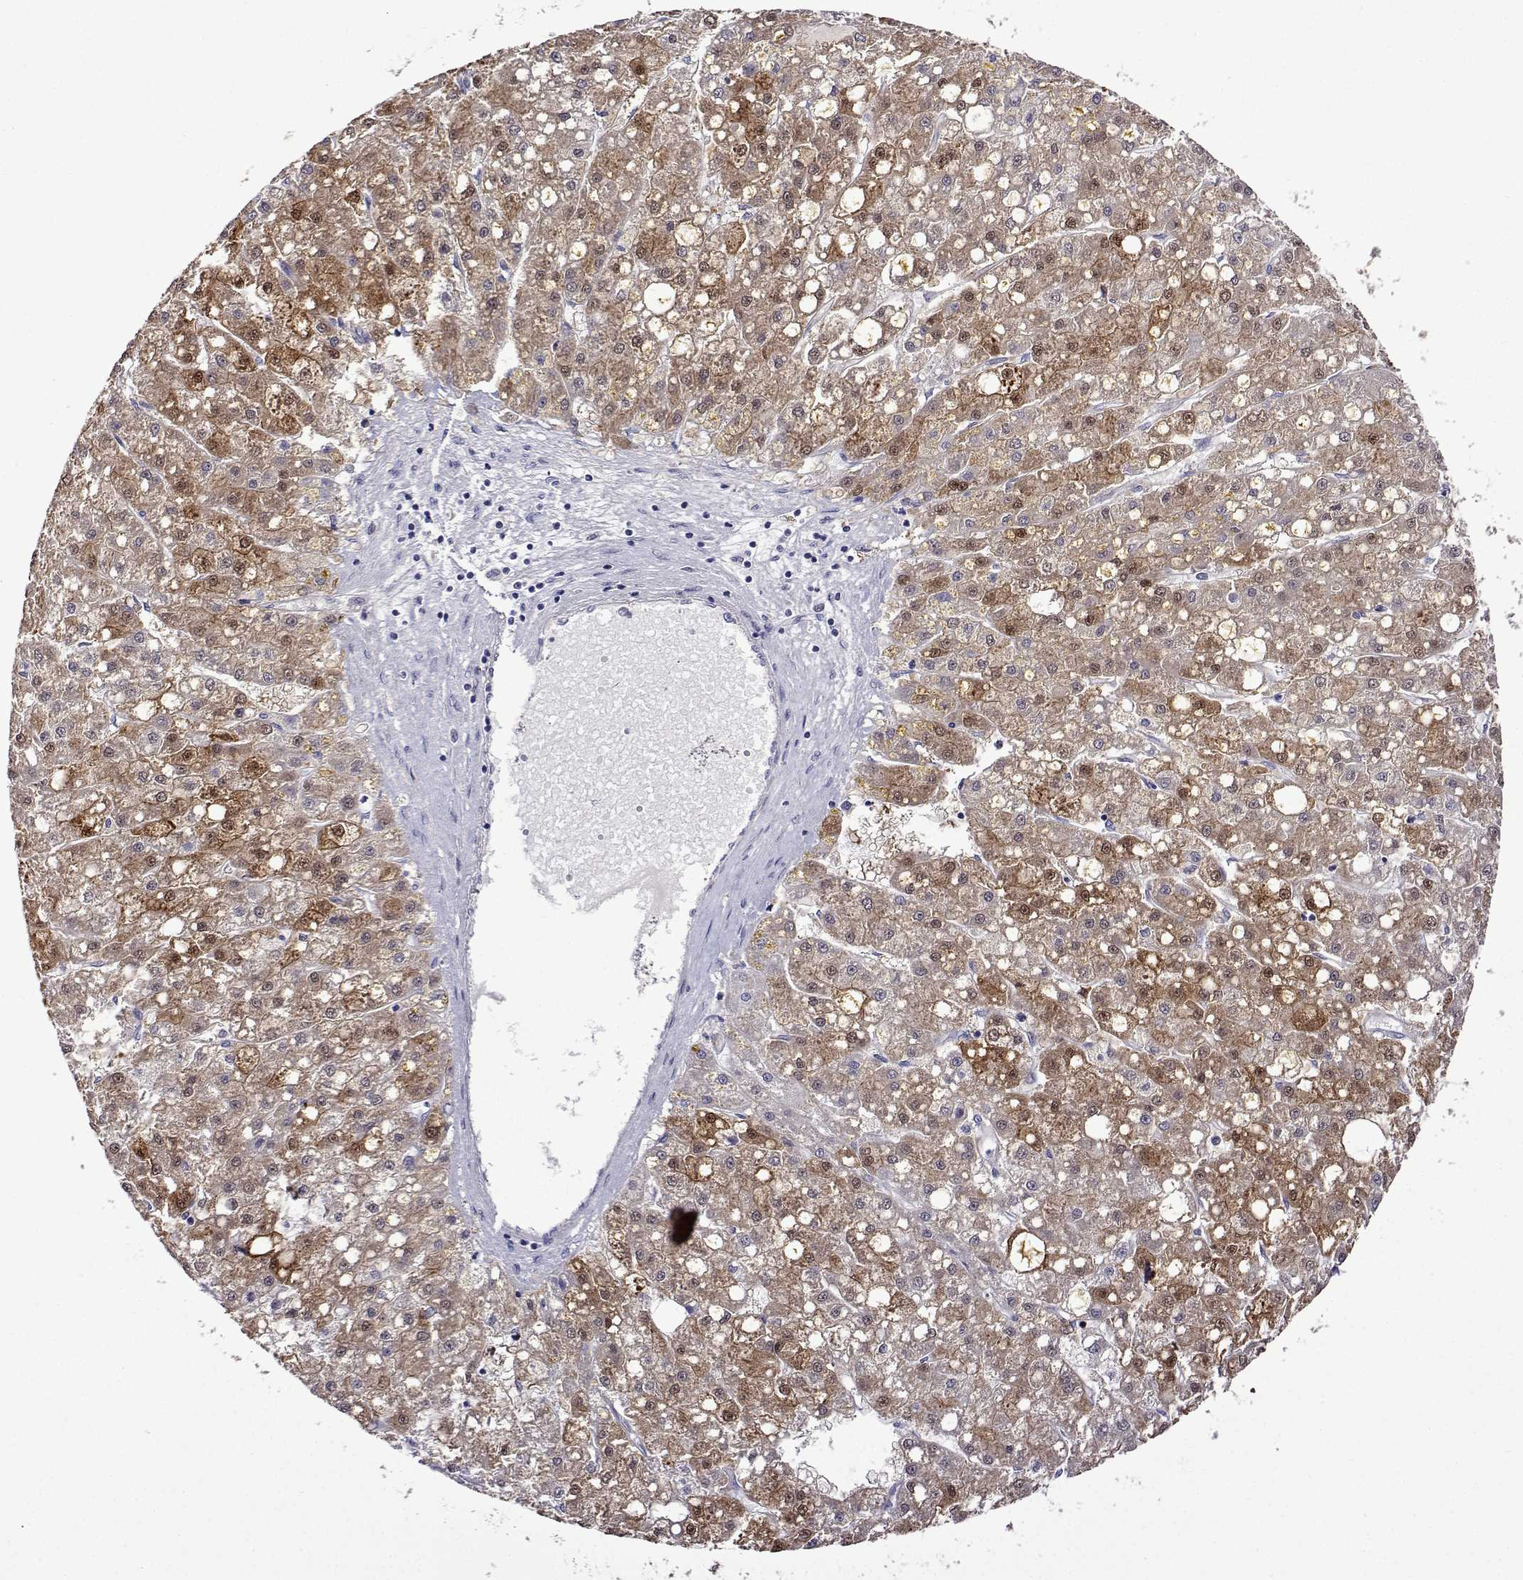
{"staining": {"intensity": "moderate", "quantity": "25%-75%", "location": "cytoplasmic/membranous,nuclear"}, "tissue": "liver cancer", "cell_type": "Tumor cells", "image_type": "cancer", "snomed": [{"axis": "morphology", "description": "Carcinoma, Hepatocellular, NOS"}, {"axis": "topography", "description": "Liver"}], "caption": "Brown immunohistochemical staining in hepatocellular carcinoma (liver) reveals moderate cytoplasmic/membranous and nuclear positivity in approximately 25%-75% of tumor cells.", "gene": "SULT2A1", "patient": {"sex": "male", "age": 67}}